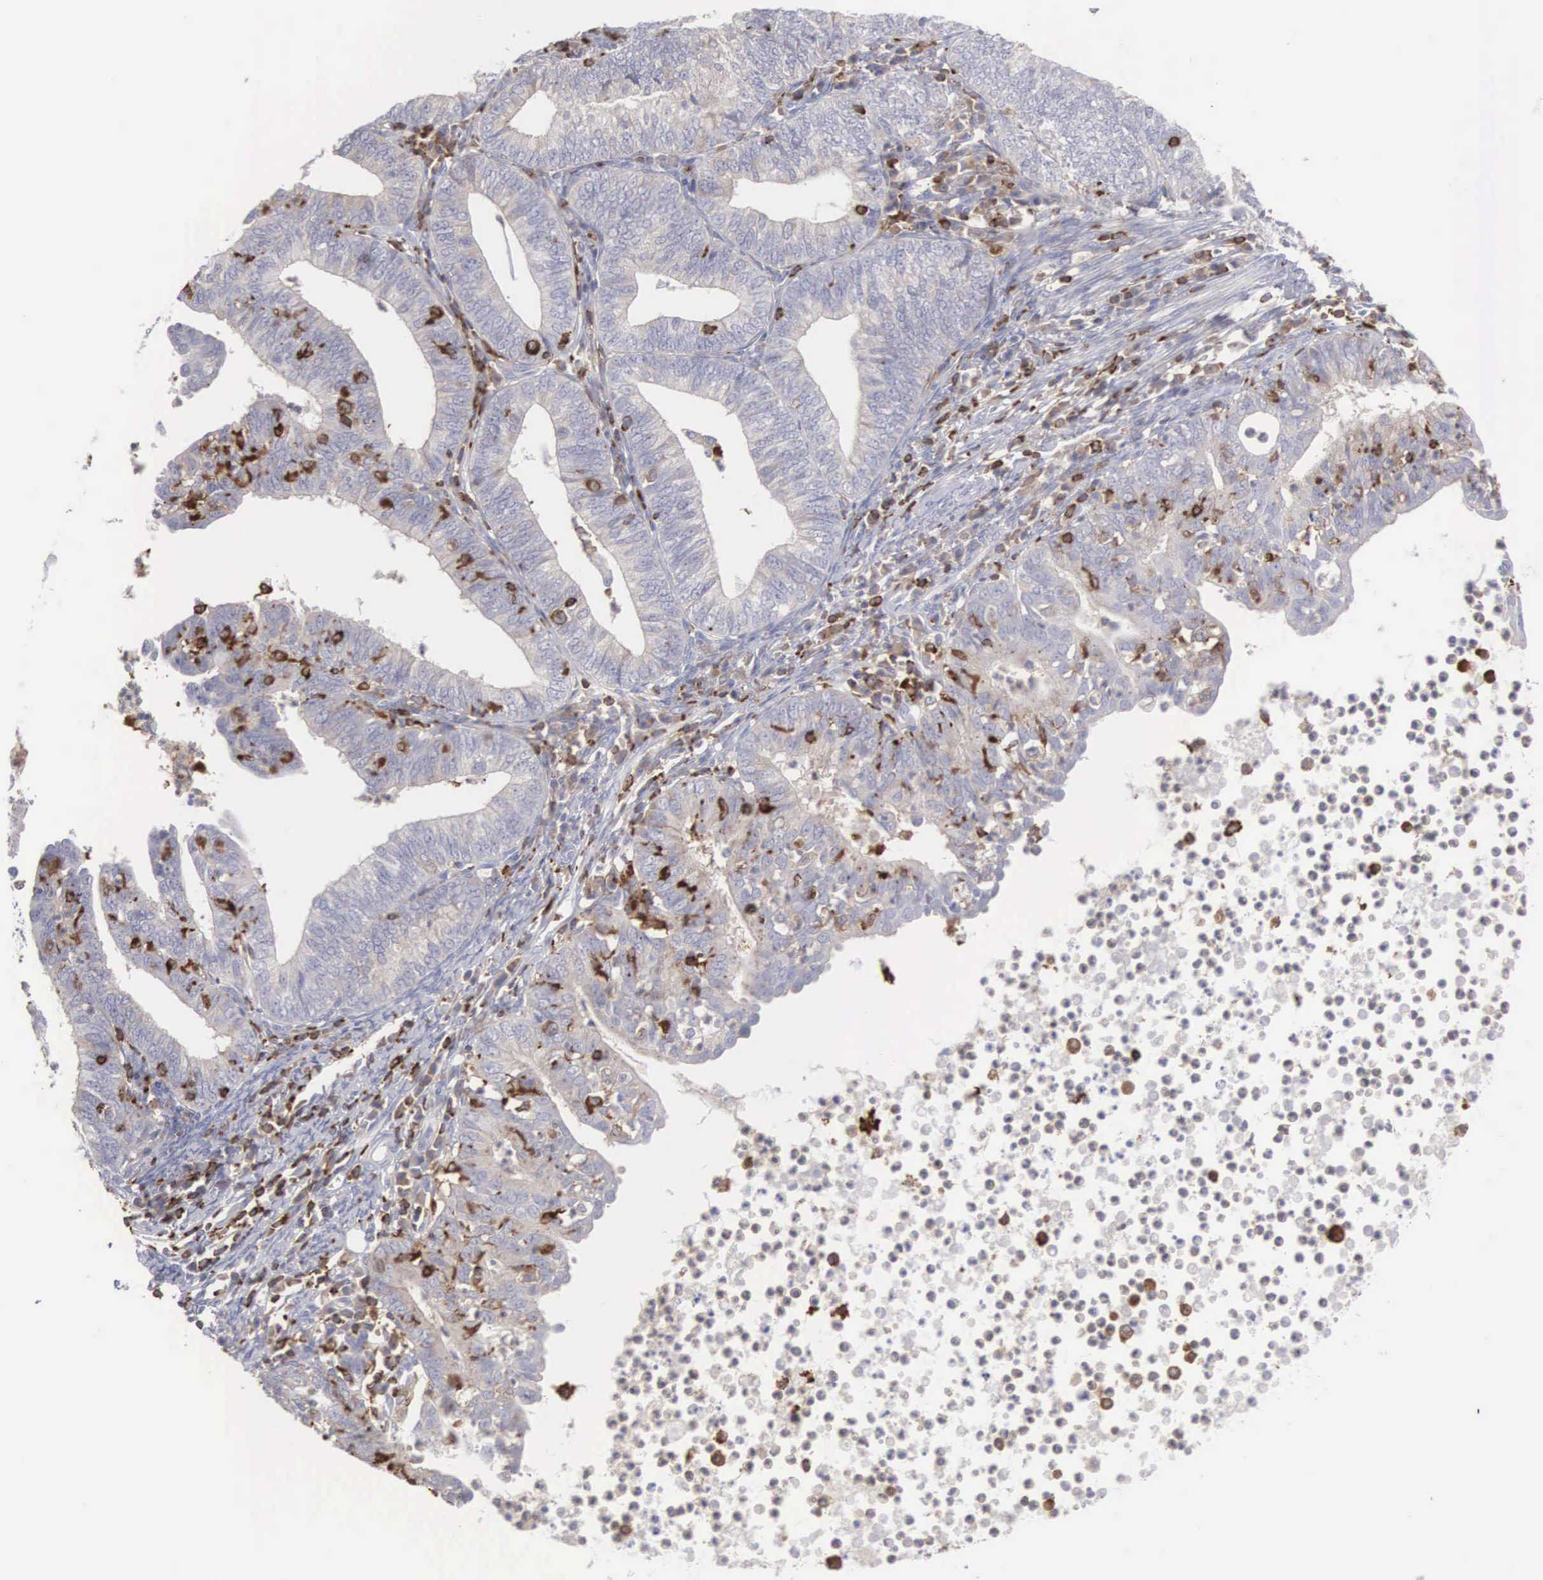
{"staining": {"intensity": "weak", "quantity": "25%-75%", "location": "cytoplasmic/membranous"}, "tissue": "endometrial cancer", "cell_type": "Tumor cells", "image_type": "cancer", "snomed": [{"axis": "morphology", "description": "Adenocarcinoma, NOS"}, {"axis": "topography", "description": "Endometrium"}], "caption": "Brown immunohistochemical staining in human endometrial adenocarcinoma demonstrates weak cytoplasmic/membranous staining in about 25%-75% of tumor cells.", "gene": "SH3BP1", "patient": {"sex": "female", "age": 66}}